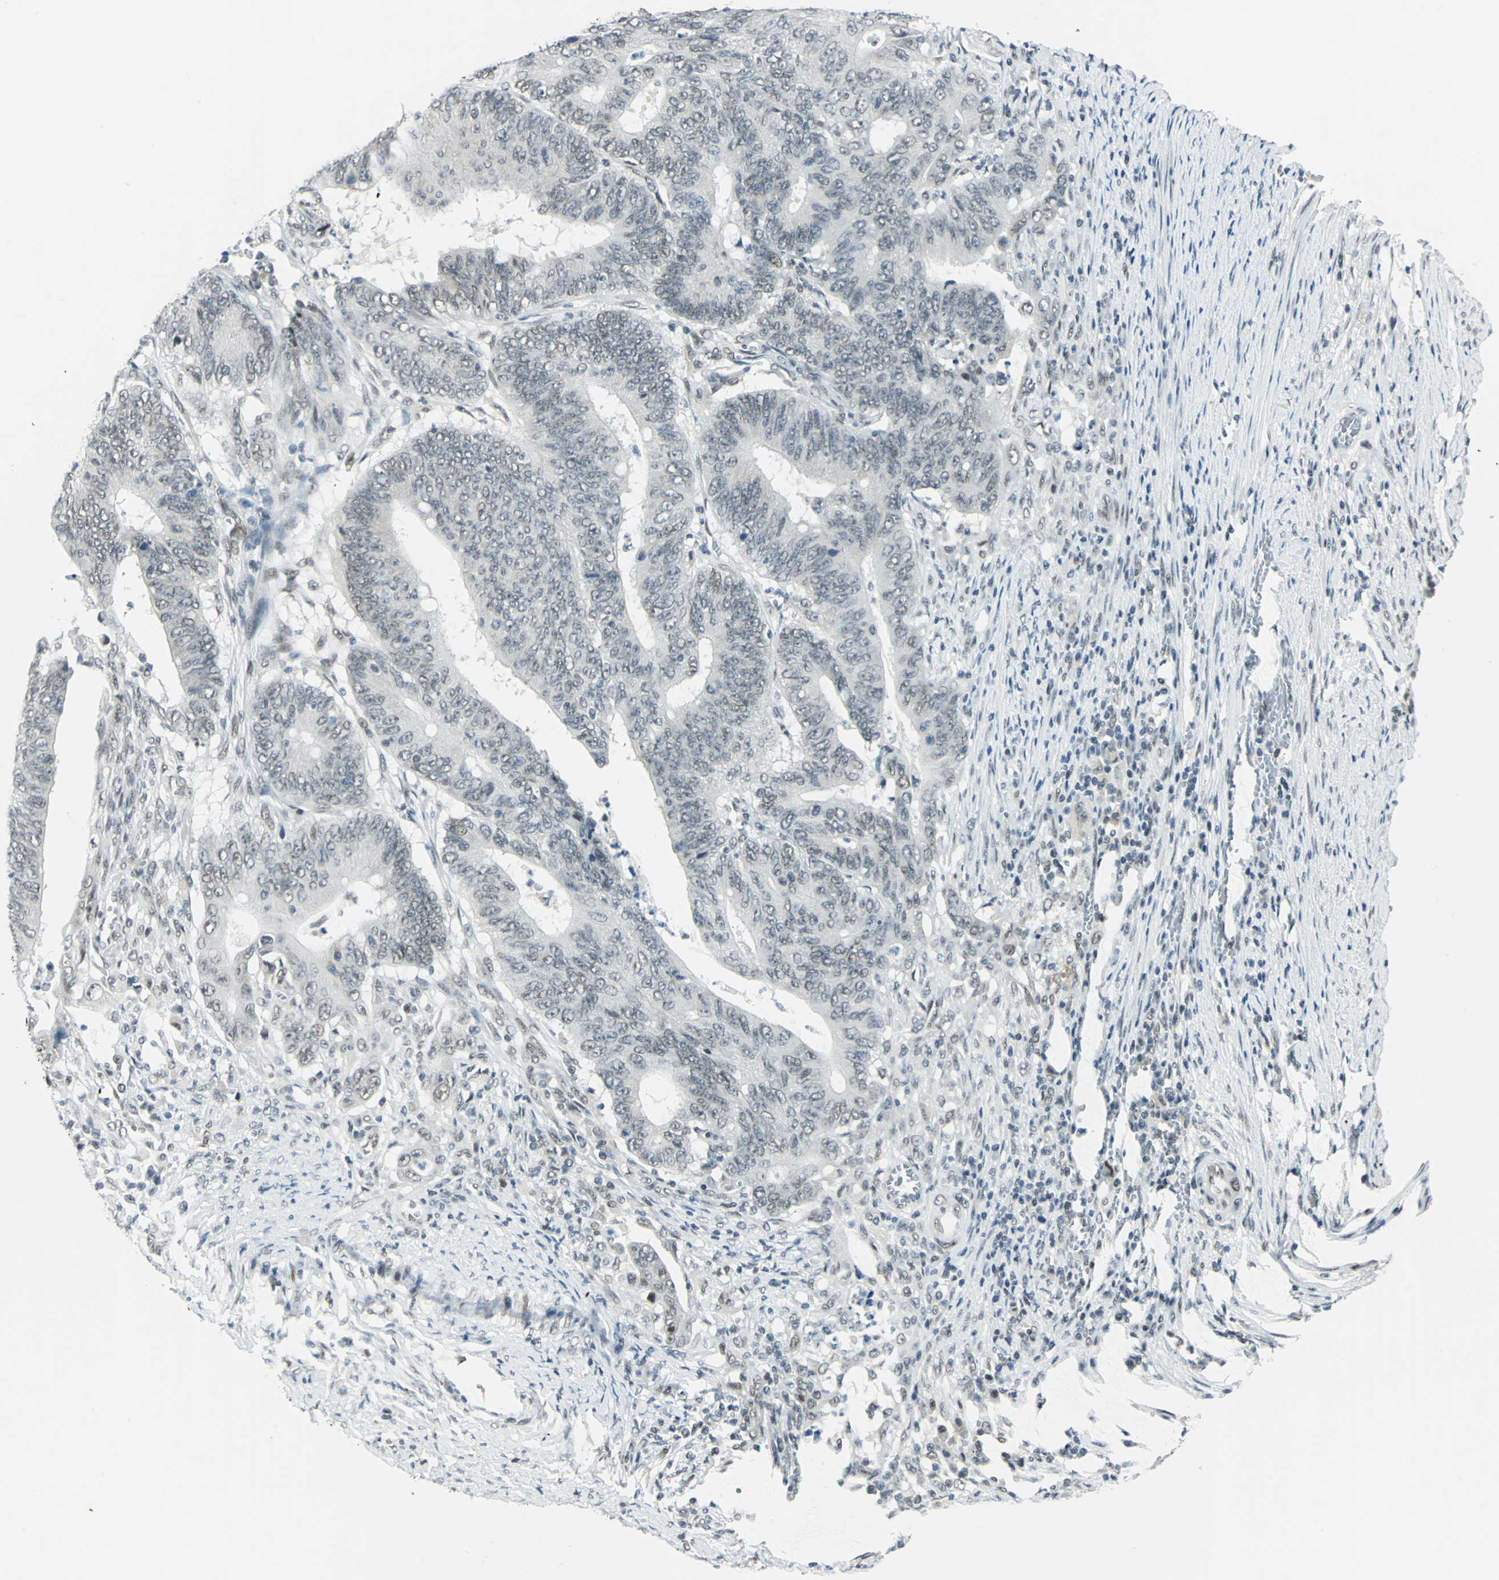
{"staining": {"intensity": "weak", "quantity": "<25%", "location": "nuclear"}, "tissue": "colorectal cancer", "cell_type": "Tumor cells", "image_type": "cancer", "snomed": [{"axis": "morphology", "description": "Adenocarcinoma, NOS"}, {"axis": "topography", "description": "Colon"}], "caption": "Immunohistochemical staining of colorectal cancer (adenocarcinoma) shows no significant positivity in tumor cells.", "gene": "MTMR10", "patient": {"sex": "male", "age": 45}}